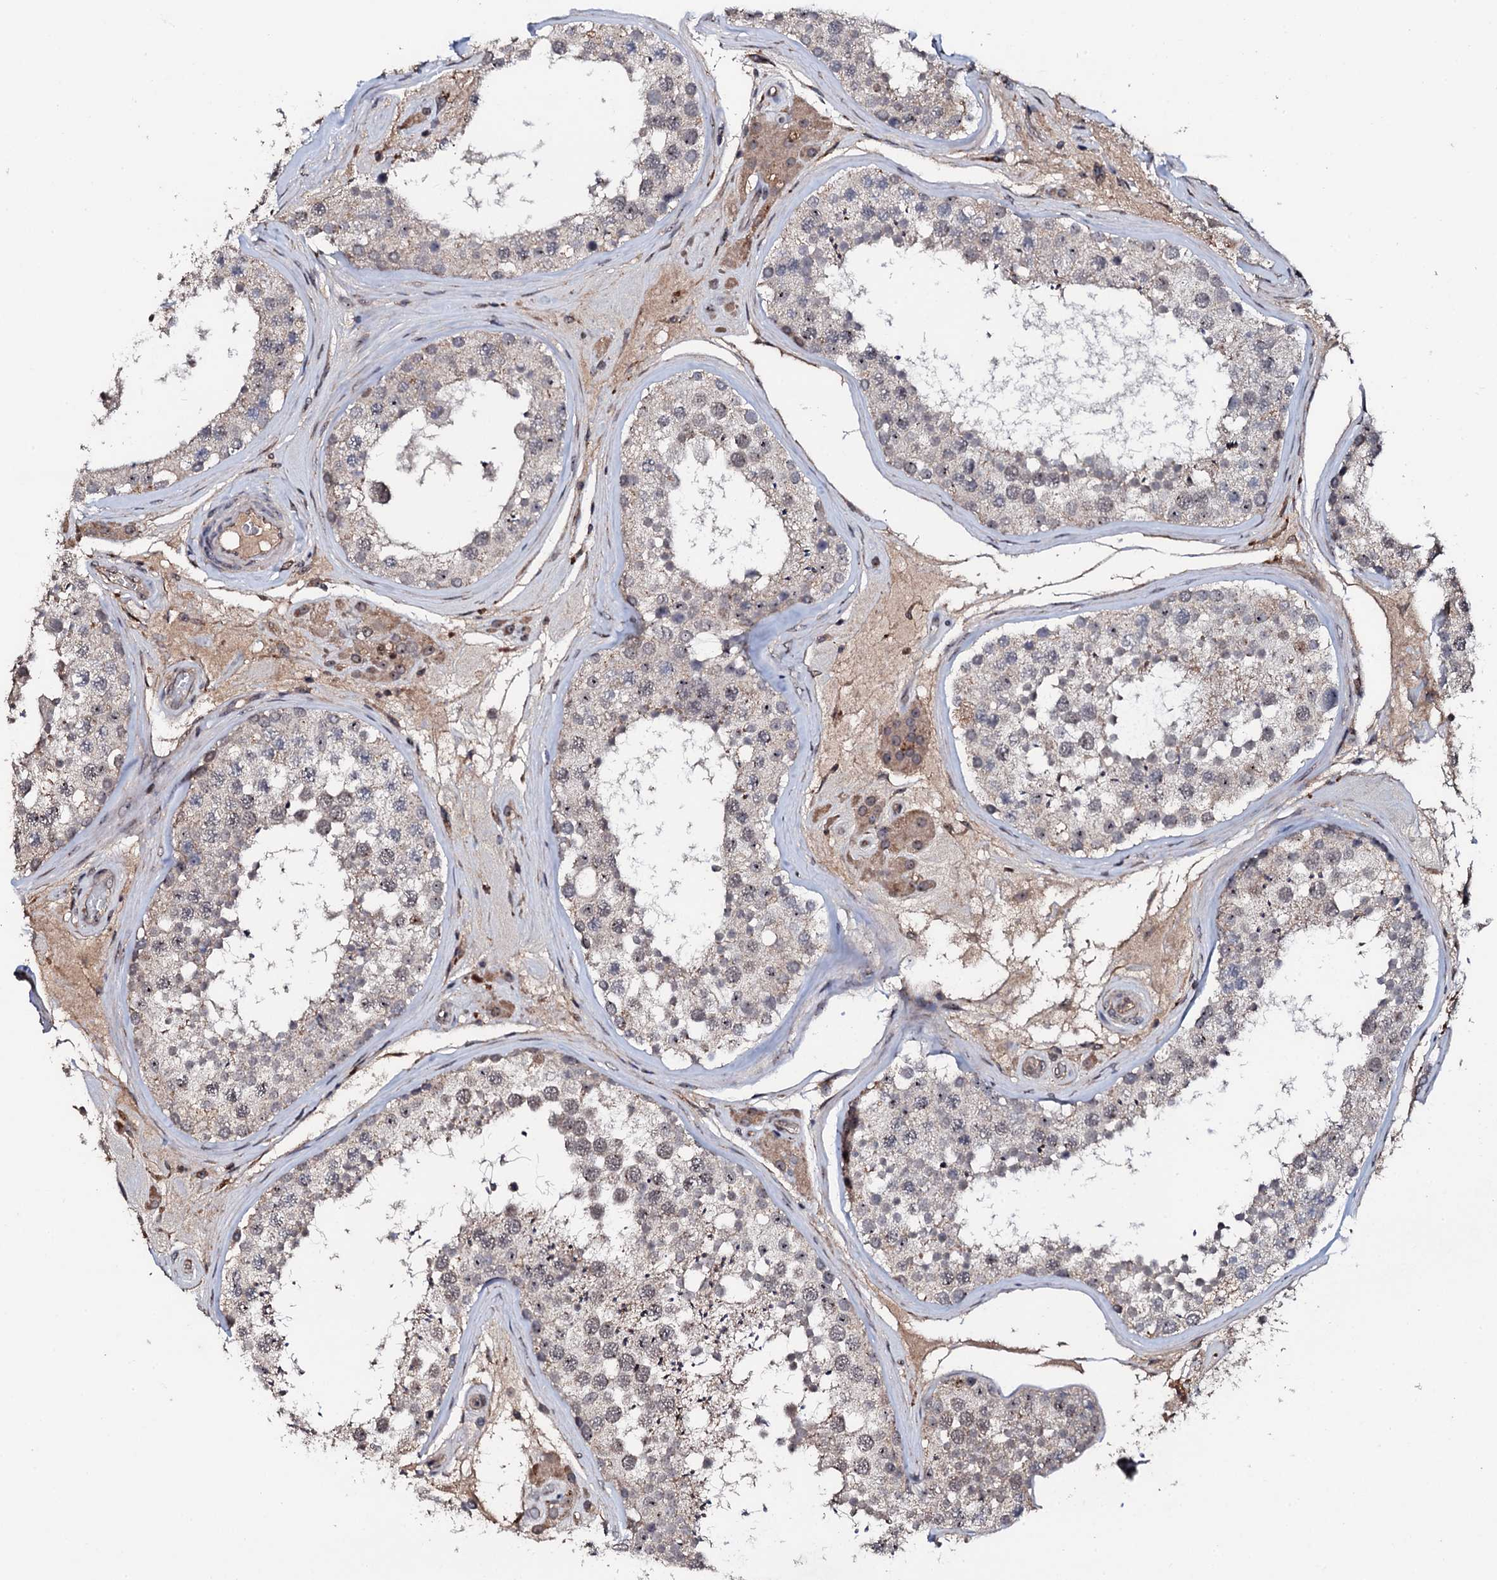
{"staining": {"intensity": "moderate", "quantity": "<25%", "location": "nuclear"}, "tissue": "testis", "cell_type": "Cells in seminiferous ducts", "image_type": "normal", "snomed": [{"axis": "morphology", "description": "Normal tissue, NOS"}, {"axis": "topography", "description": "Testis"}], "caption": "This is a photomicrograph of IHC staining of benign testis, which shows moderate positivity in the nuclear of cells in seminiferous ducts.", "gene": "FAM111A", "patient": {"sex": "male", "age": 46}}